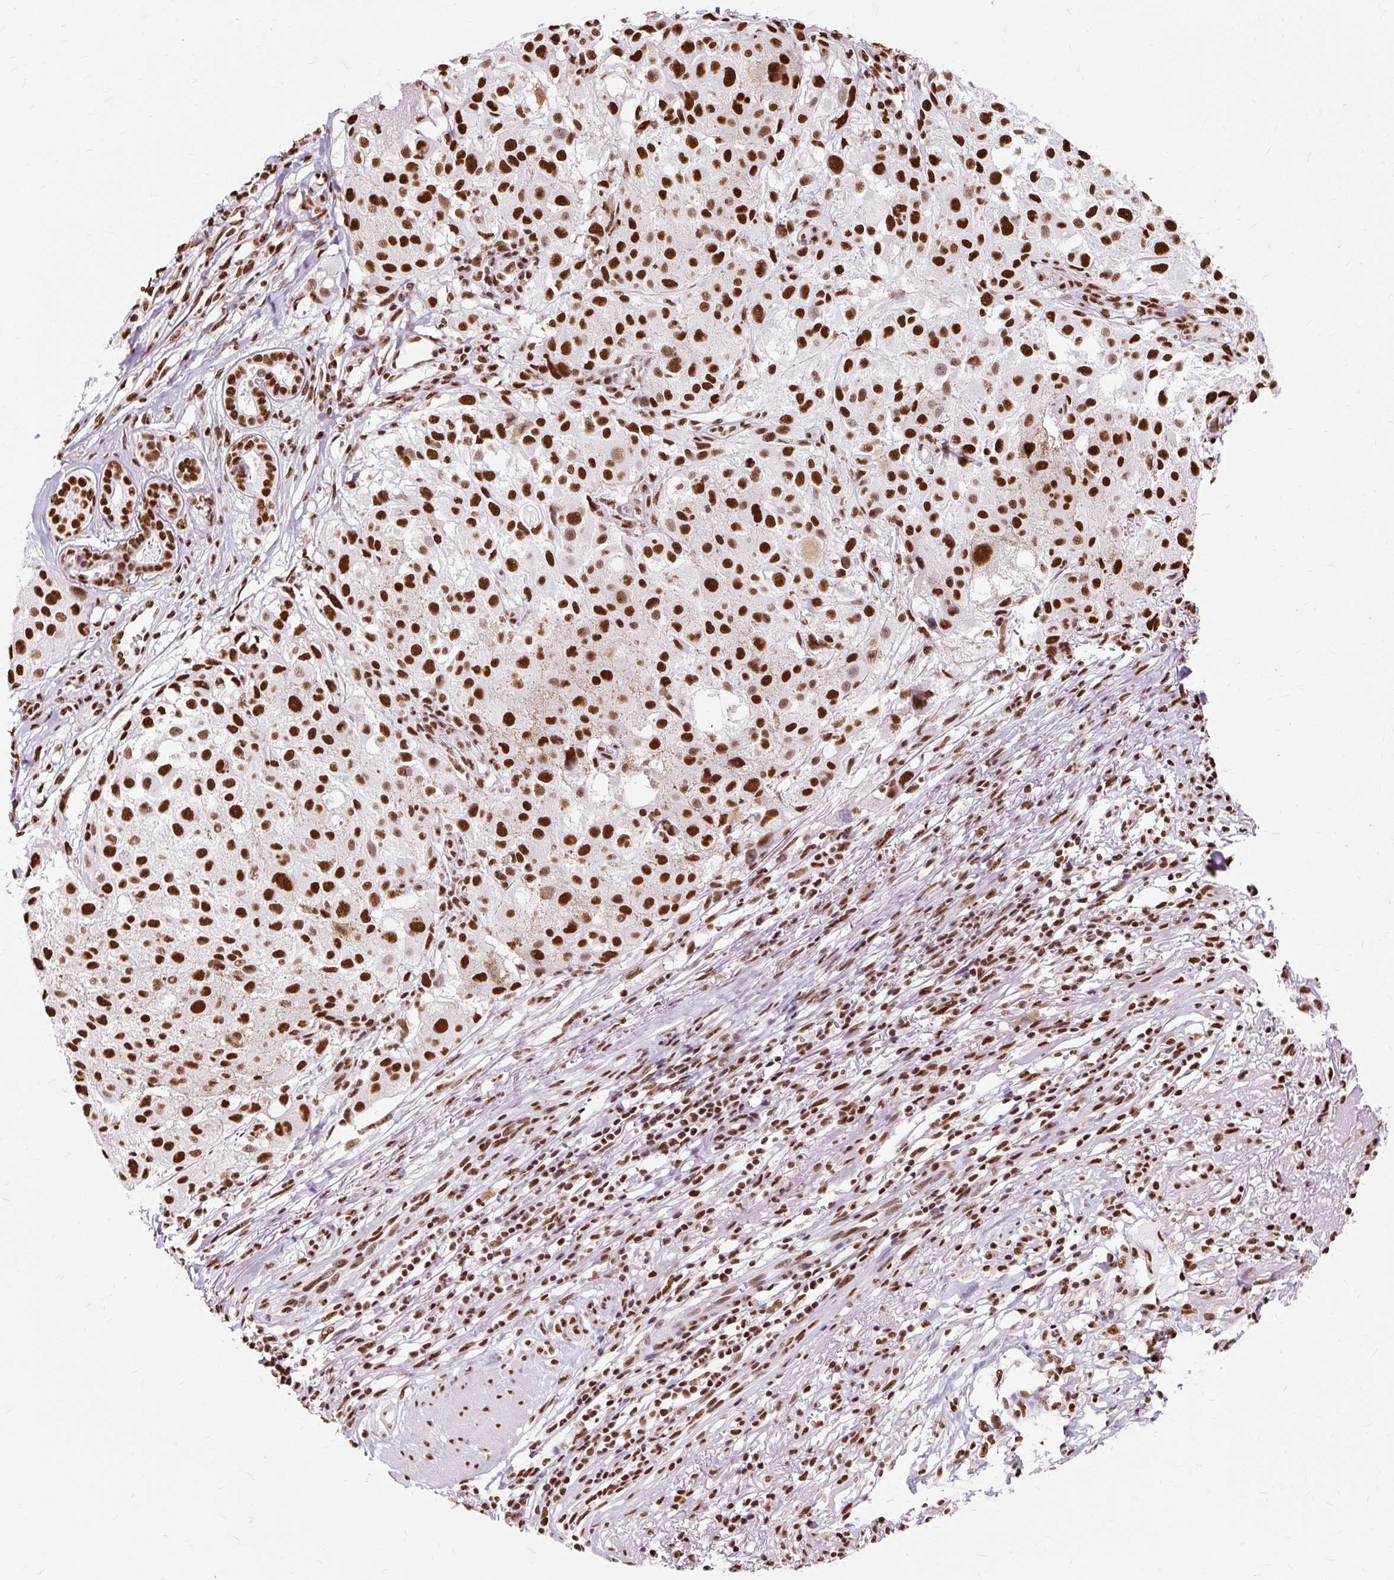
{"staining": {"intensity": "strong", "quantity": ">75%", "location": "nuclear"}, "tissue": "melanoma", "cell_type": "Tumor cells", "image_type": "cancer", "snomed": [{"axis": "morphology", "description": "Necrosis, NOS"}, {"axis": "morphology", "description": "Malignant melanoma, NOS"}, {"axis": "topography", "description": "Skin"}], "caption": "An image of melanoma stained for a protein demonstrates strong nuclear brown staining in tumor cells.", "gene": "XRCC6", "patient": {"sex": "female", "age": 87}}